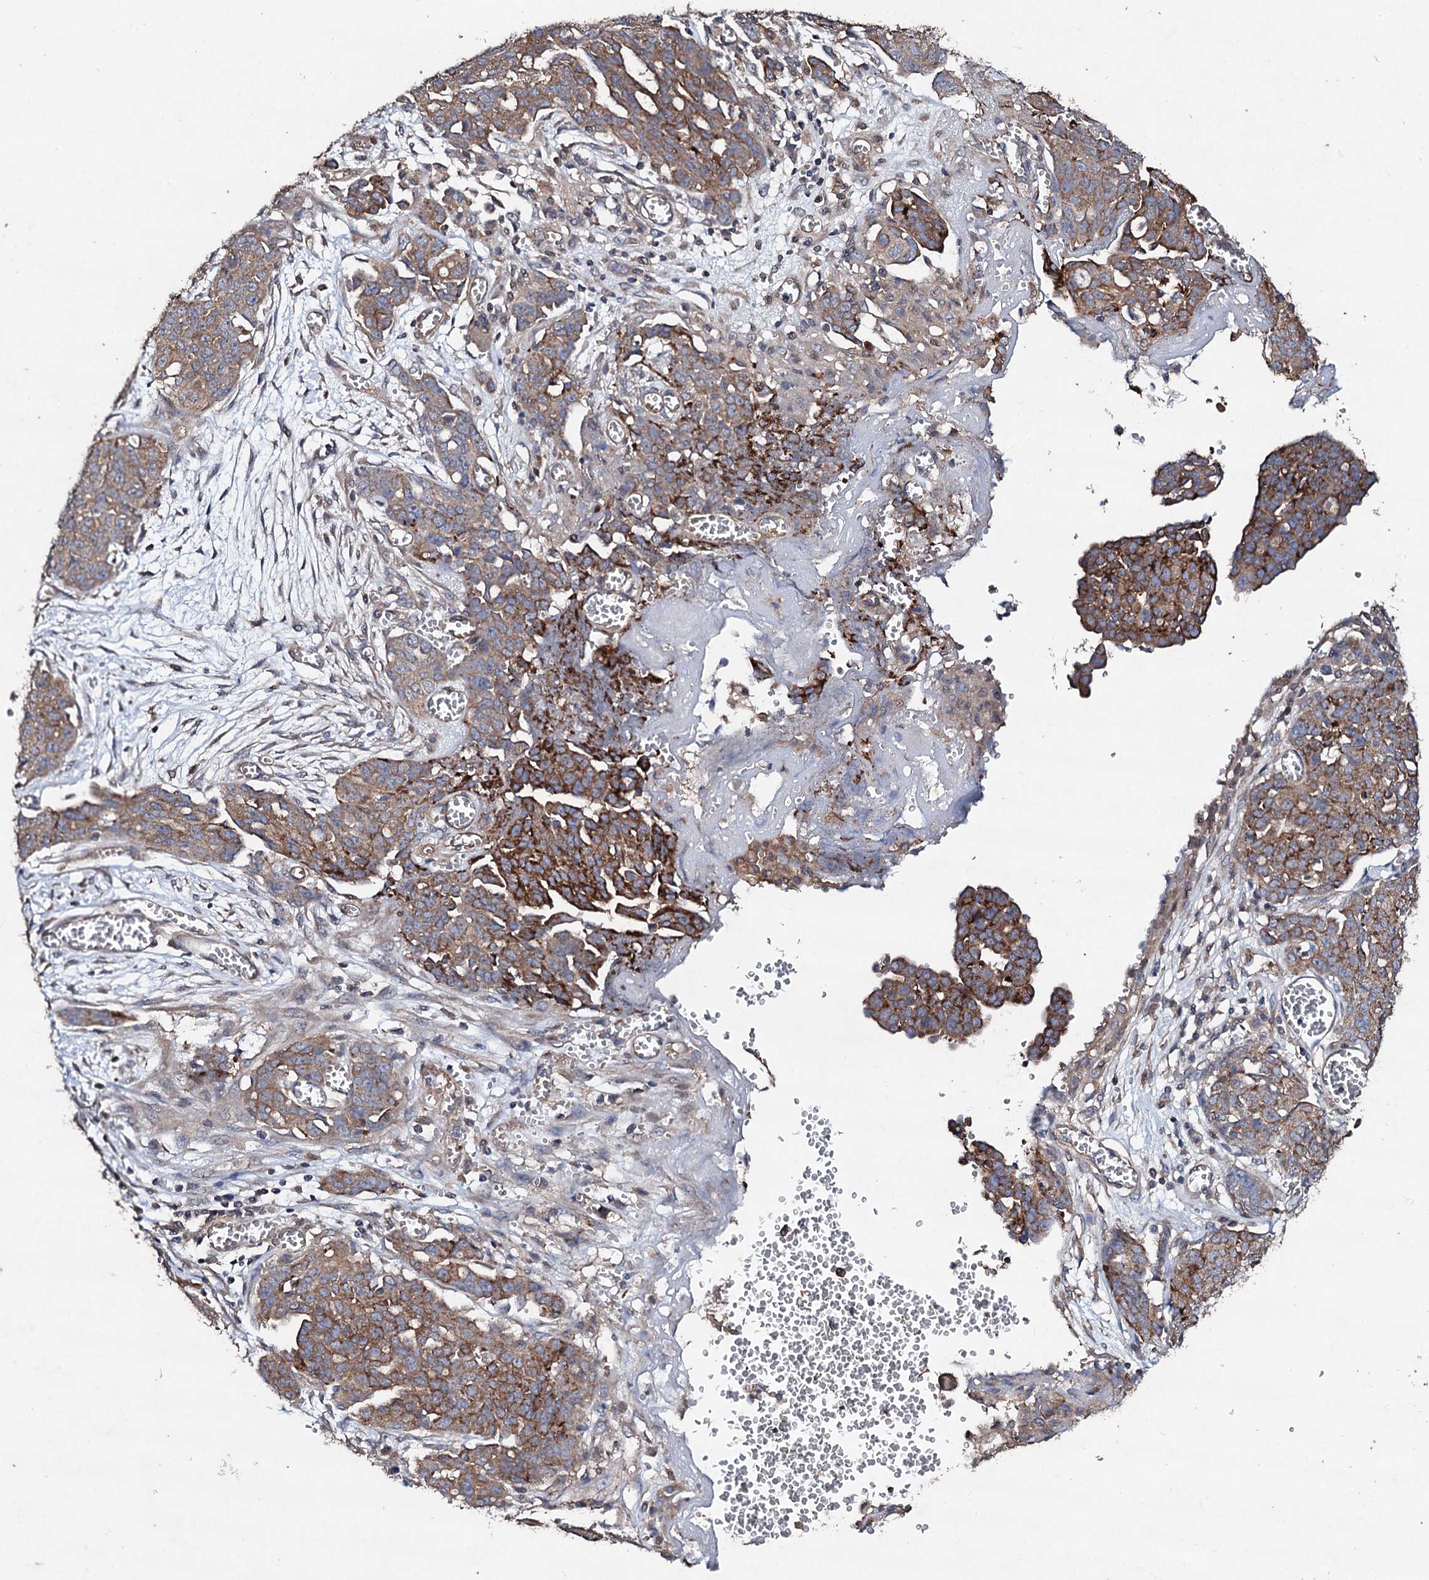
{"staining": {"intensity": "moderate", "quantity": ">75%", "location": "cytoplasmic/membranous"}, "tissue": "ovarian cancer", "cell_type": "Tumor cells", "image_type": "cancer", "snomed": [{"axis": "morphology", "description": "Cystadenocarcinoma, serous, NOS"}, {"axis": "topography", "description": "Soft tissue"}, {"axis": "topography", "description": "Ovary"}], "caption": "Immunohistochemistry (IHC) histopathology image of human ovarian cancer stained for a protein (brown), which exhibits medium levels of moderate cytoplasmic/membranous expression in approximately >75% of tumor cells.", "gene": "MOCOS", "patient": {"sex": "female", "age": 57}}